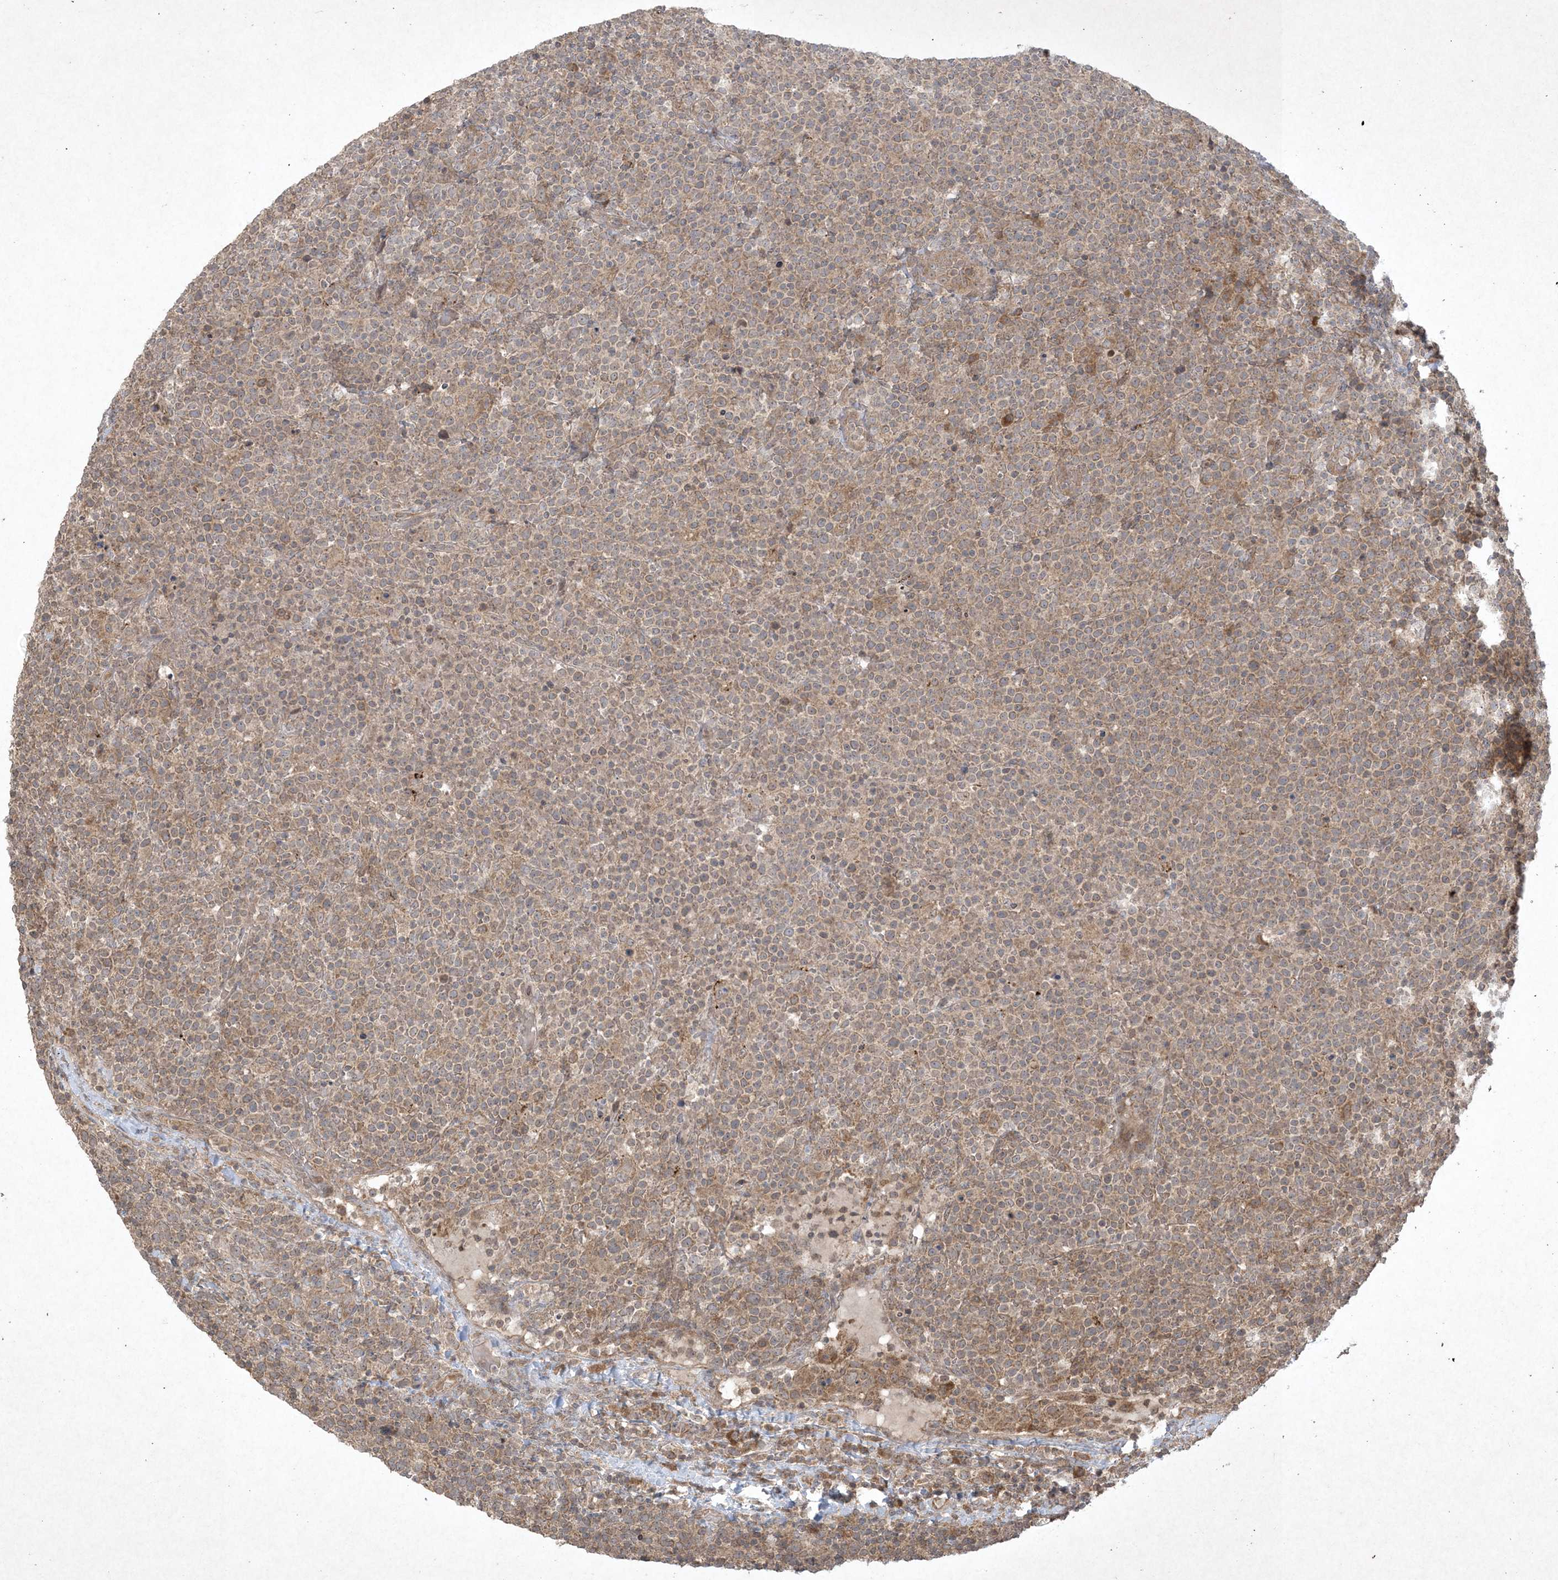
{"staining": {"intensity": "weak", "quantity": "25%-75%", "location": "cytoplasmic/membranous"}, "tissue": "lymphoma", "cell_type": "Tumor cells", "image_type": "cancer", "snomed": [{"axis": "morphology", "description": "Malignant lymphoma, non-Hodgkin's type, High grade"}, {"axis": "topography", "description": "Lymph node"}], "caption": "About 25%-75% of tumor cells in lymphoma demonstrate weak cytoplasmic/membranous protein staining as visualized by brown immunohistochemical staining.", "gene": "NRBP2", "patient": {"sex": "male", "age": 61}}